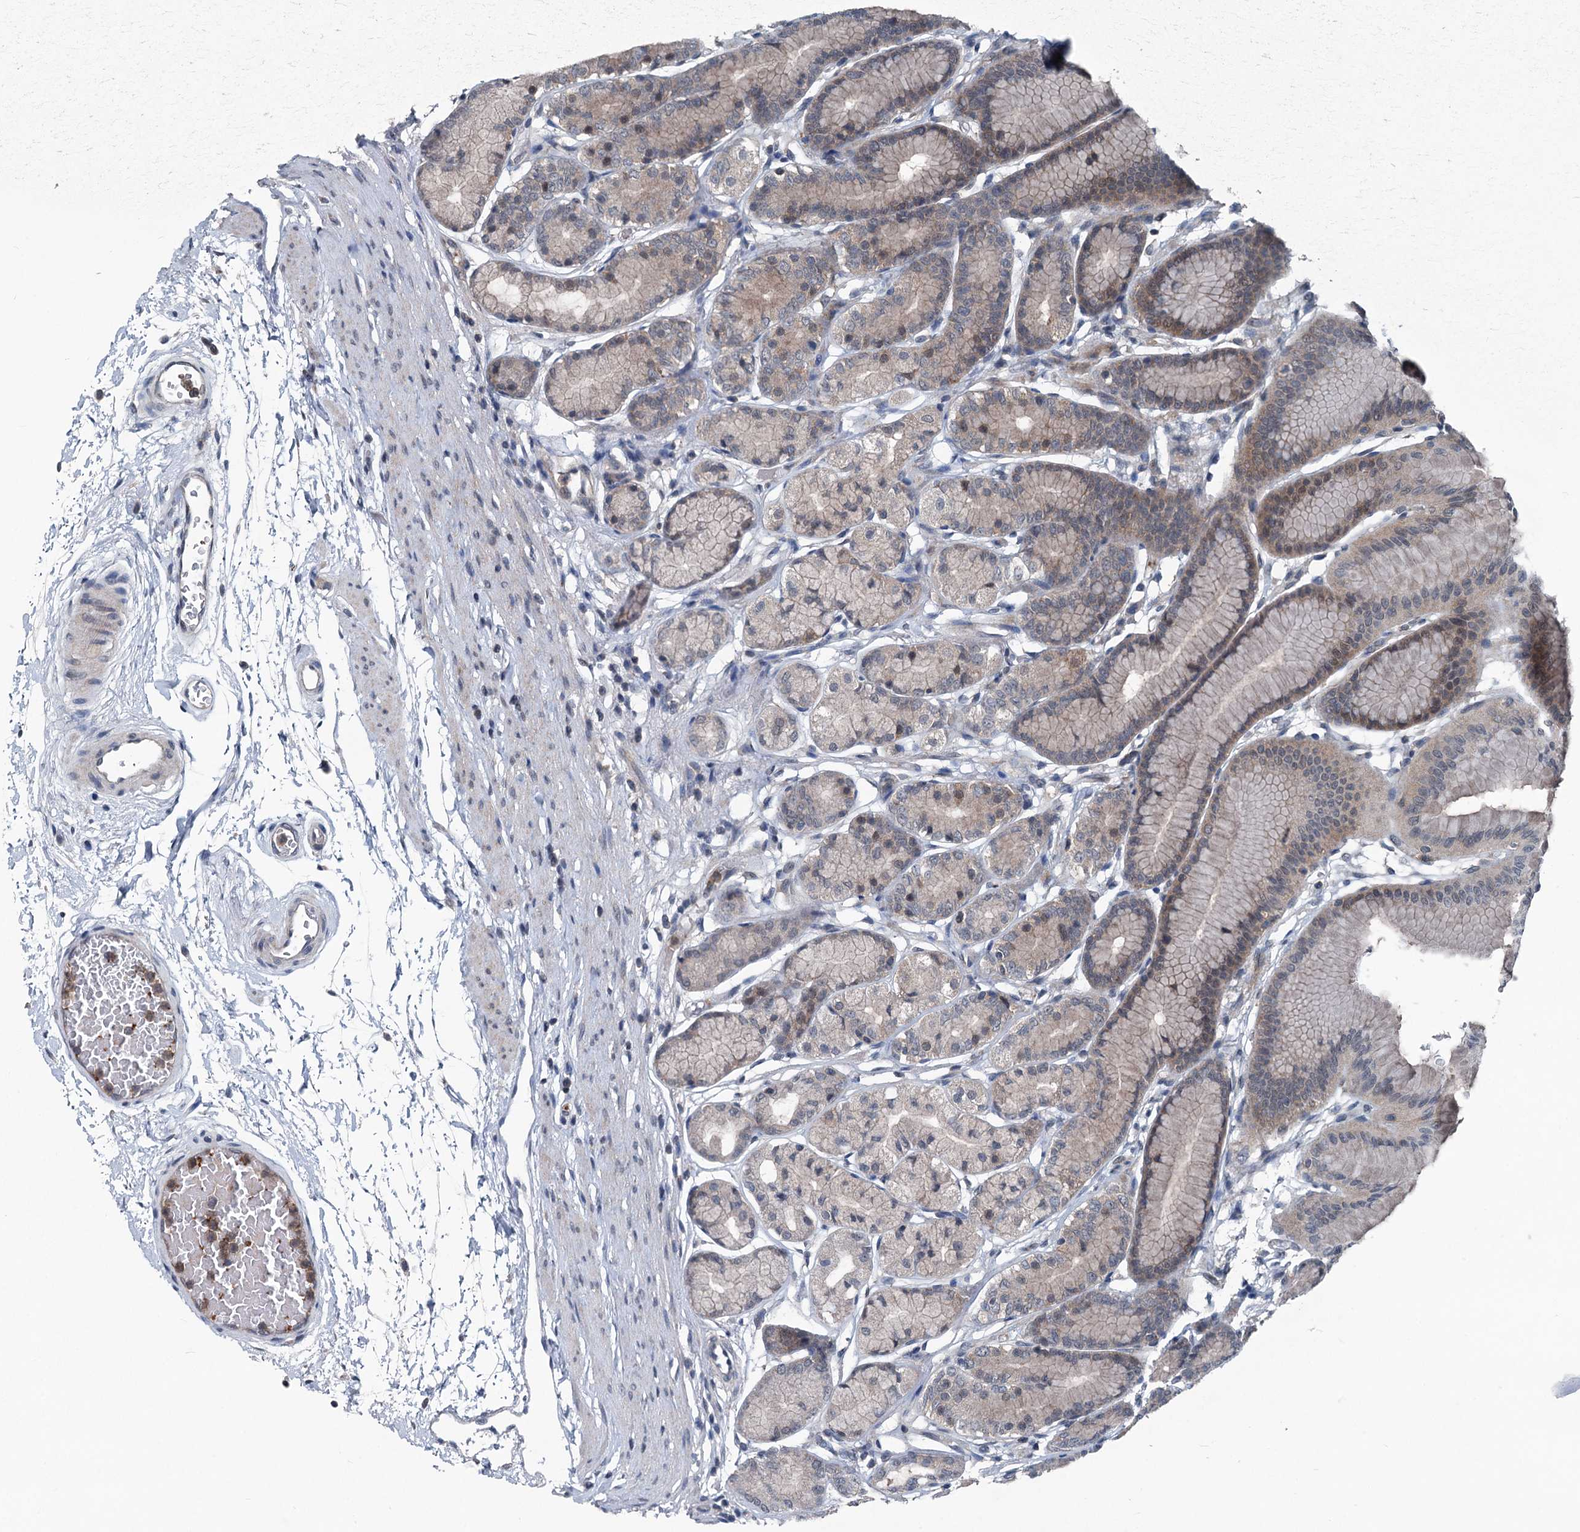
{"staining": {"intensity": "moderate", "quantity": "25%-75%", "location": "cytoplasmic/membranous,nuclear"}, "tissue": "stomach", "cell_type": "Glandular cells", "image_type": "normal", "snomed": [{"axis": "morphology", "description": "Normal tissue, NOS"}, {"axis": "morphology", "description": "Adenocarcinoma, NOS"}, {"axis": "morphology", "description": "Adenocarcinoma, High grade"}, {"axis": "topography", "description": "Stomach, upper"}, {"axis": "topography", "description": "Stomach"}], "caption": "Immunohistochemistry (IHC) histopathology image of unremarkable stomach: stomach stained using immunohistochemistry (IHC) demonstrates medium levels of moderate protein expression localized specifically in the cytoplasmic/membranous,nuclear of glandular cells, appearing as a cytoplasmic/membranous,nuclear brown color.", "gene": "GCLM", "patient": {"sex": "female", "age": 65}}